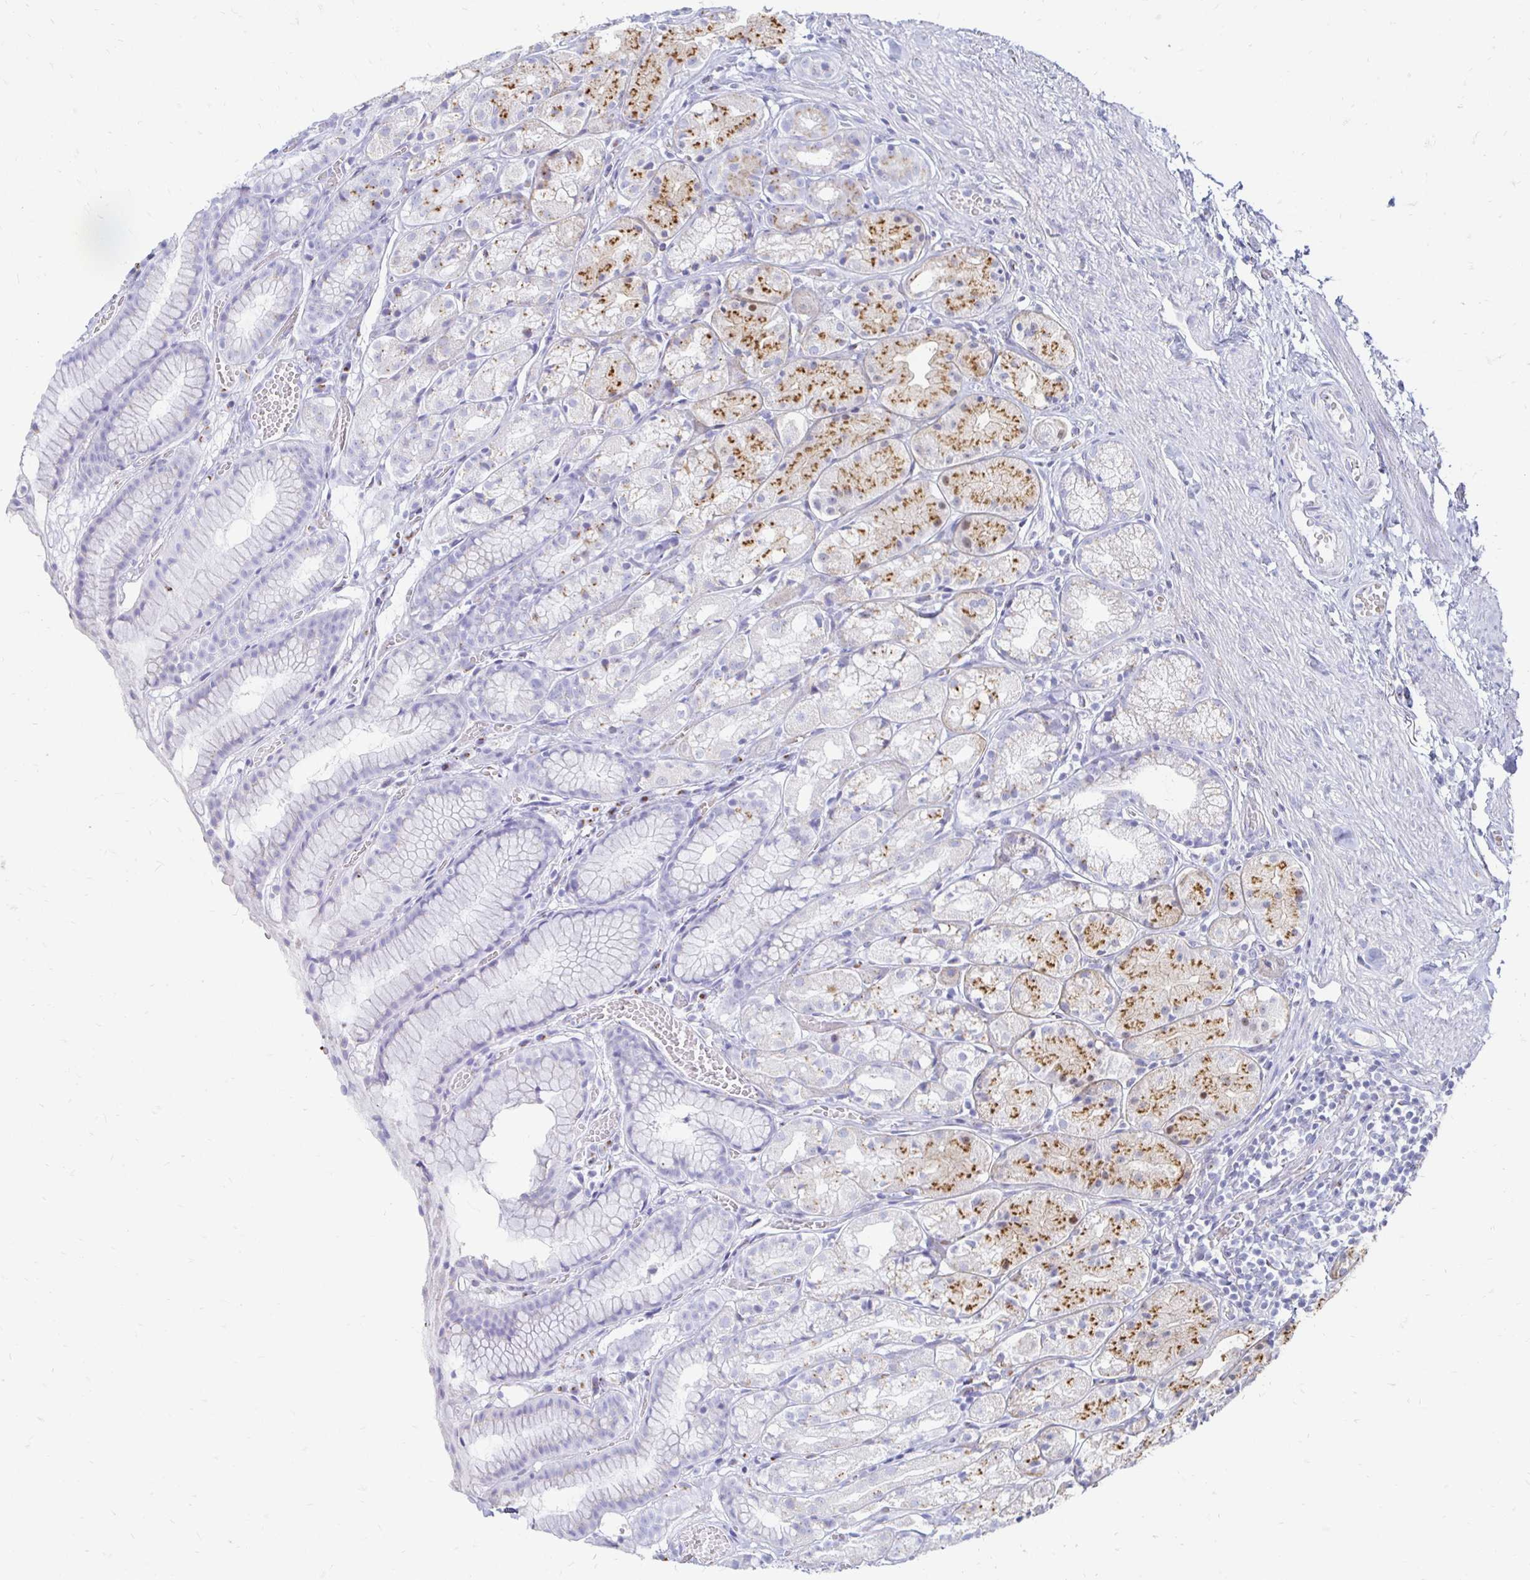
{"staining": {"intensity": "moderate", "quantity": "25%-75%", "location": "cytoplasmic/membranous"}, "tissue": "stomach", "cell_type": "Glandular cells", "image_type": "normal", "snomed": [{"axis": "morphology", "description": "Normal tissue, NOS"}, {"axis": "topography", "description": "Stomach"}], "caption": "A medium amount of moderate cytoplasmic/membranous positivity is seen in approximately 25%-75% of glandular cells in unremarkable stomach.", "gene": "PAGE4", "patient": {"sex": "male", "age": 70}}